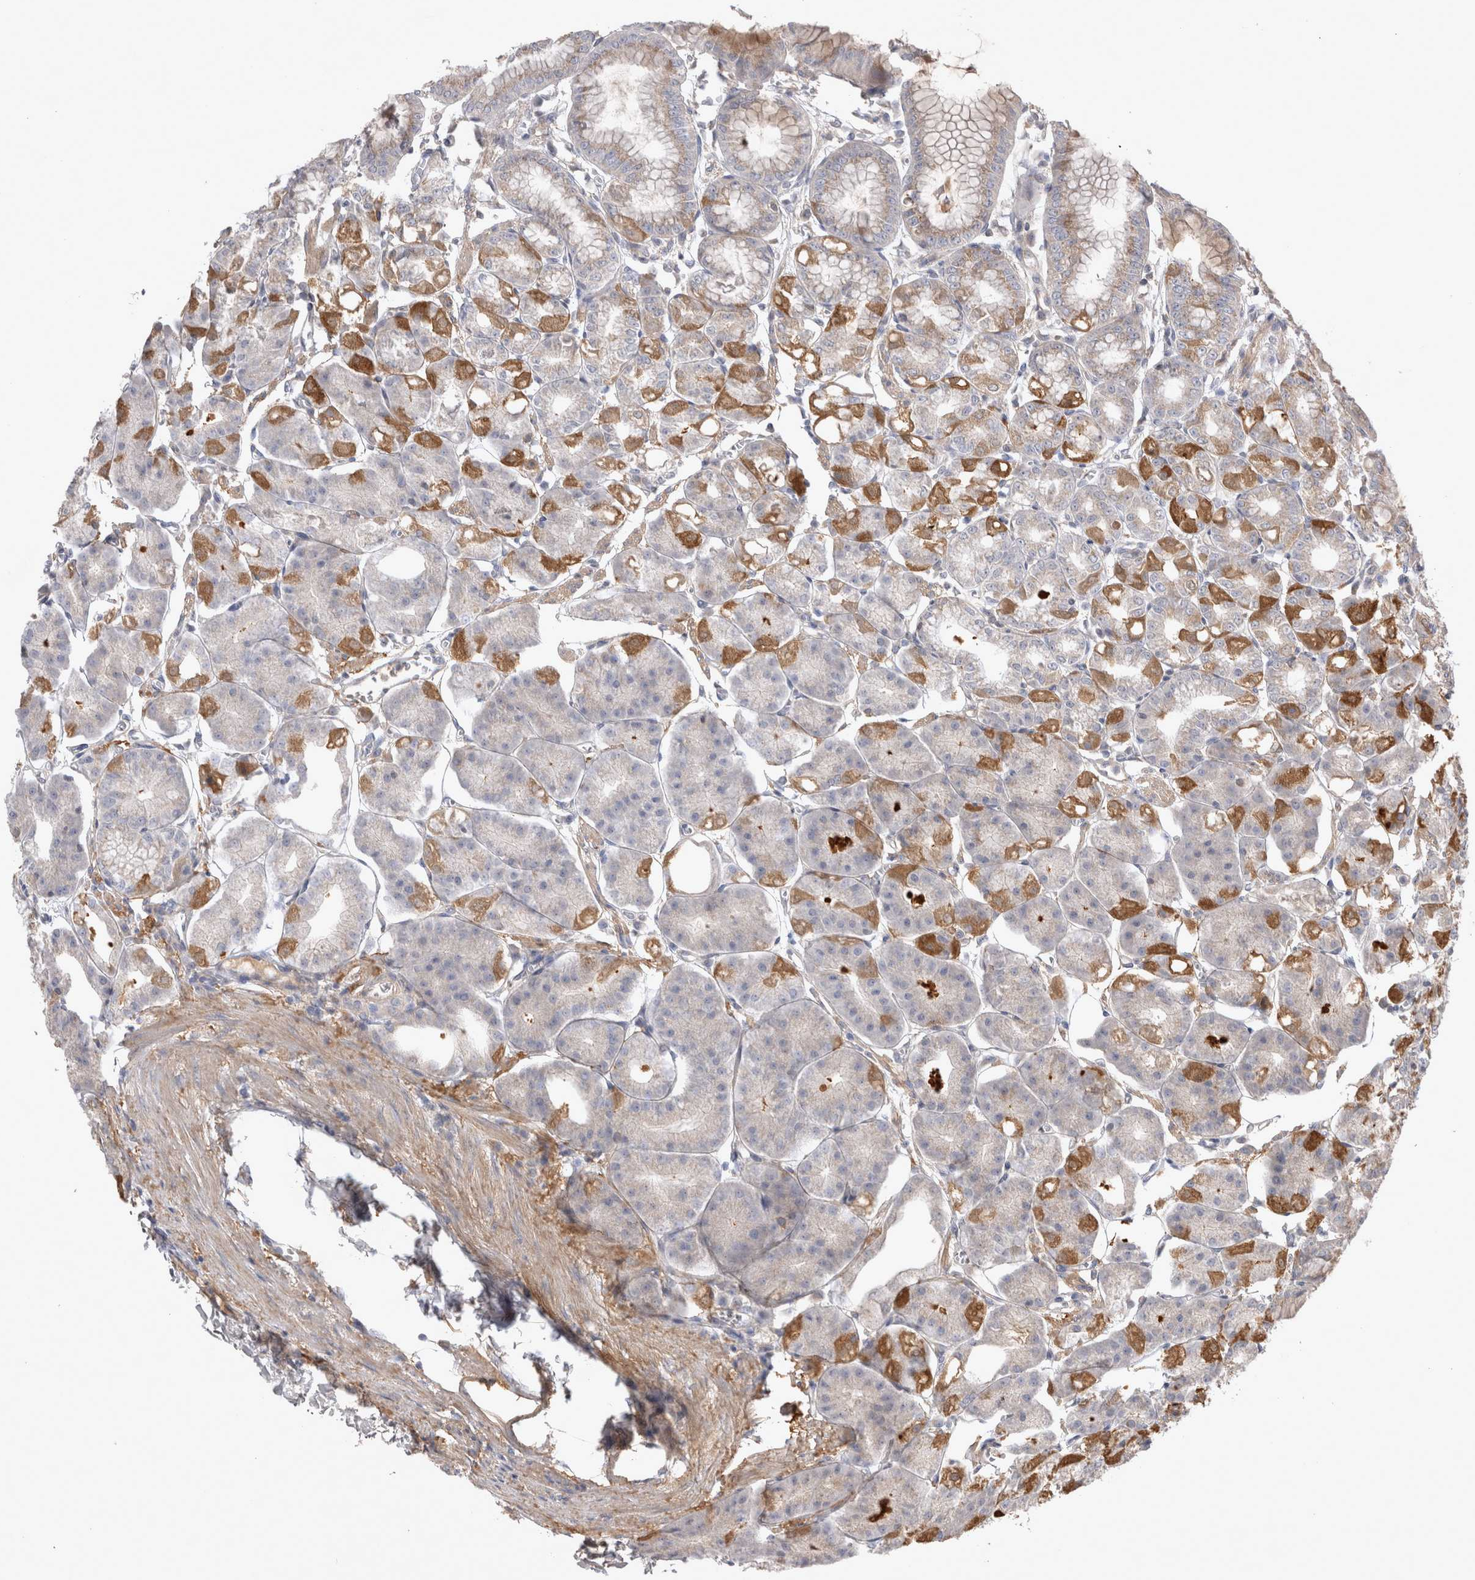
{"staining": {"intensity": "moderate", "quantity": "<25%", "location": "cytoplasmic/membranous"}, "tissue": "stomach", "cell_type": "Glandular cells", "image_type": "normal", "snomed": [{"axis": "morphology", "description": "Normal tissue, NOS"}, {"axis": "topography", "description": "Stomach, lower"}], "caption": "Normal stomach shows moderate cytoplasmic/membranous positivity in about <25% of glandular cells.", "gene": "SRD5A3", "patient": {"sex": "male", "age": 71}}